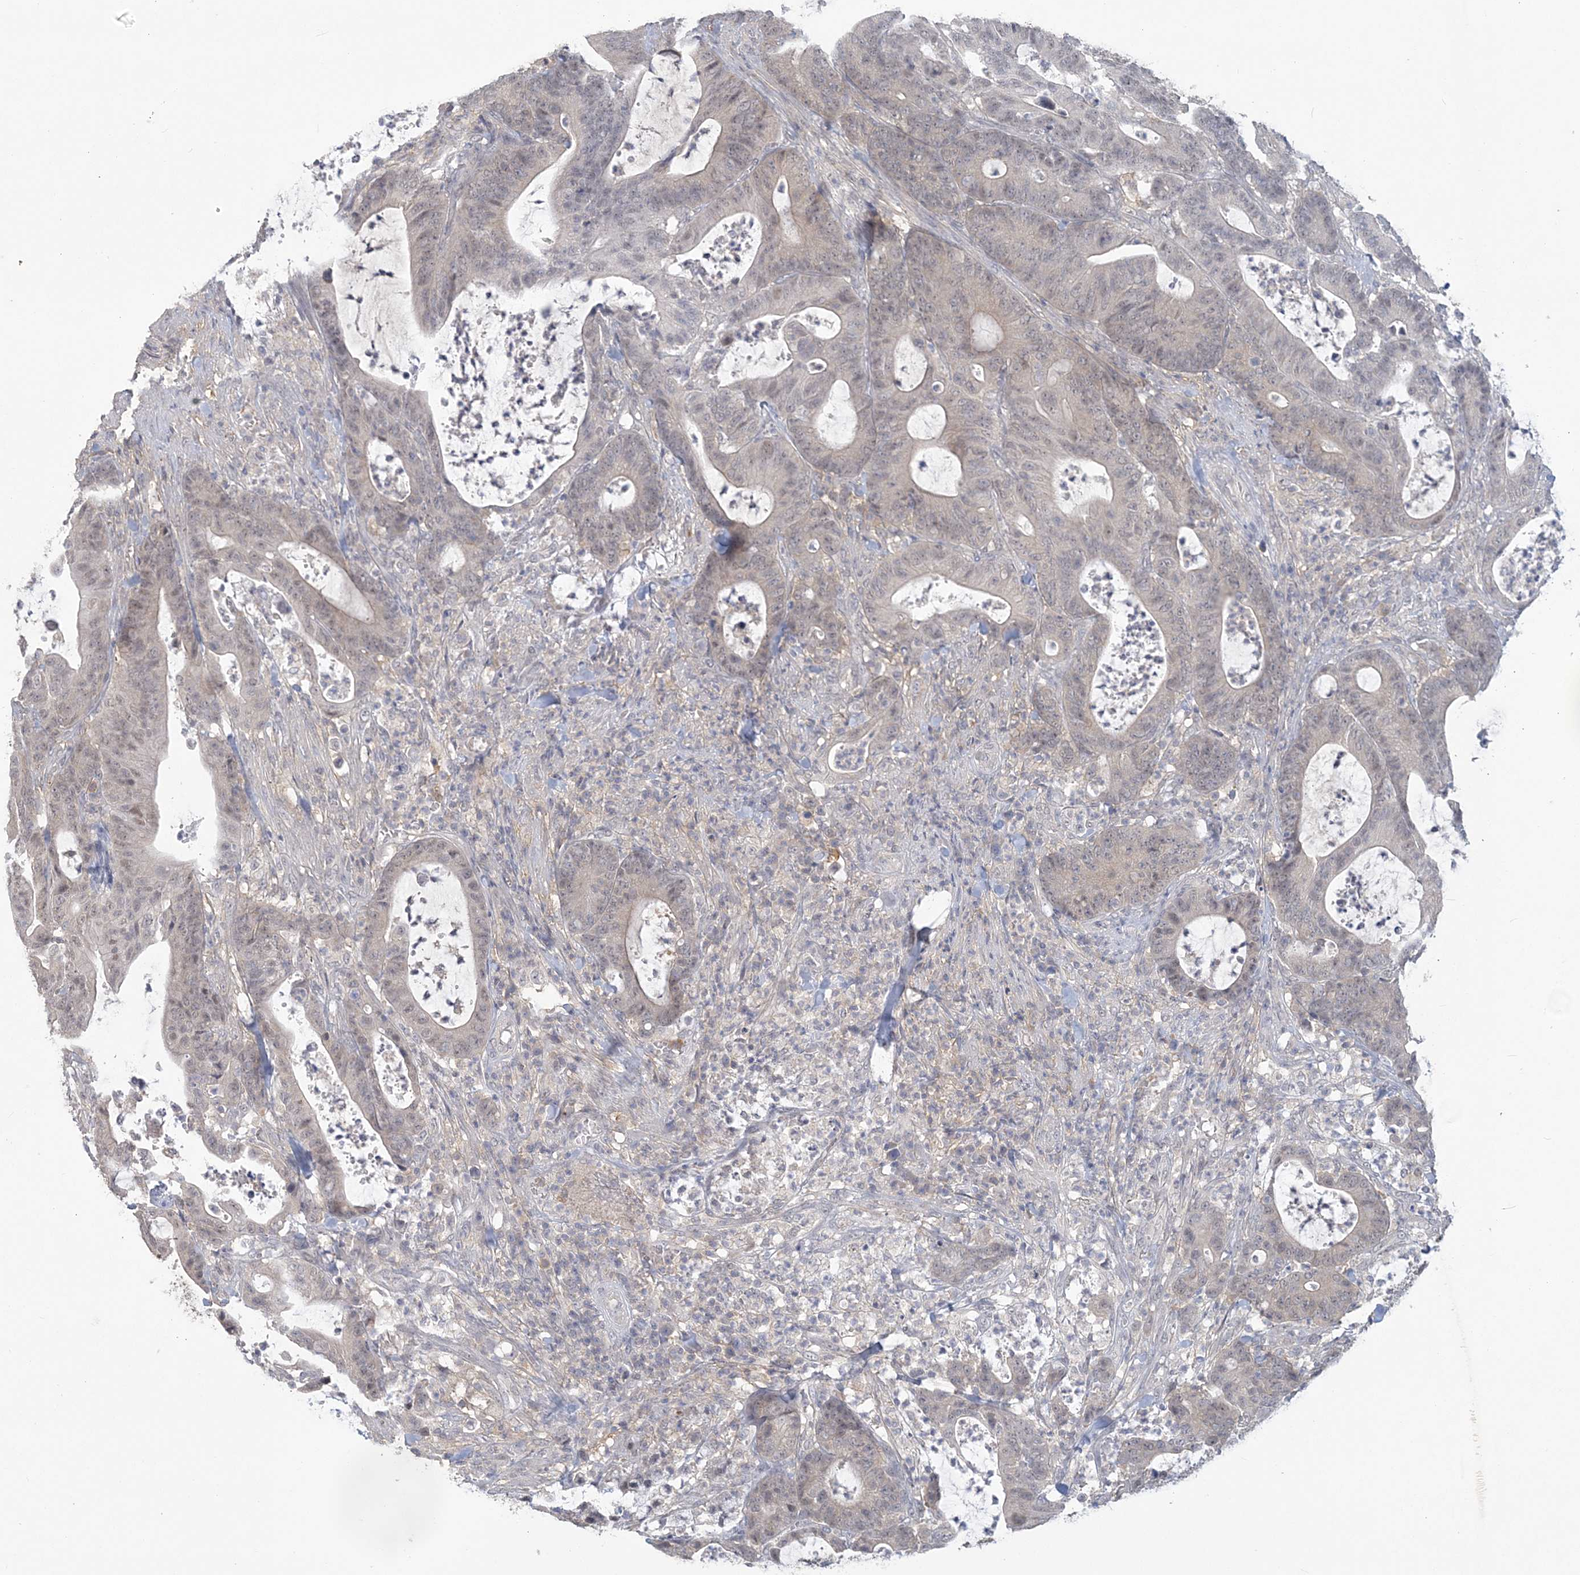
{"staining": {"intensity": "weak", "quantity": "<25%", "location": "nuclear"}, "tissue": "colorectal cancer", "cell_type": "Tumor cells", "image_type": "cancer", "snomed": [{"axis": "morphology", "description": "Adenocarcinoma, NOS"}, {"axis": "topography", "description": "Colon"}], "caption": "Protein analysis of colorectal adenocarcinoma reveals no significant staining in tumor cells.", "gene": "ANKS1A", "patient": {"sex": "female", "age": 84}}